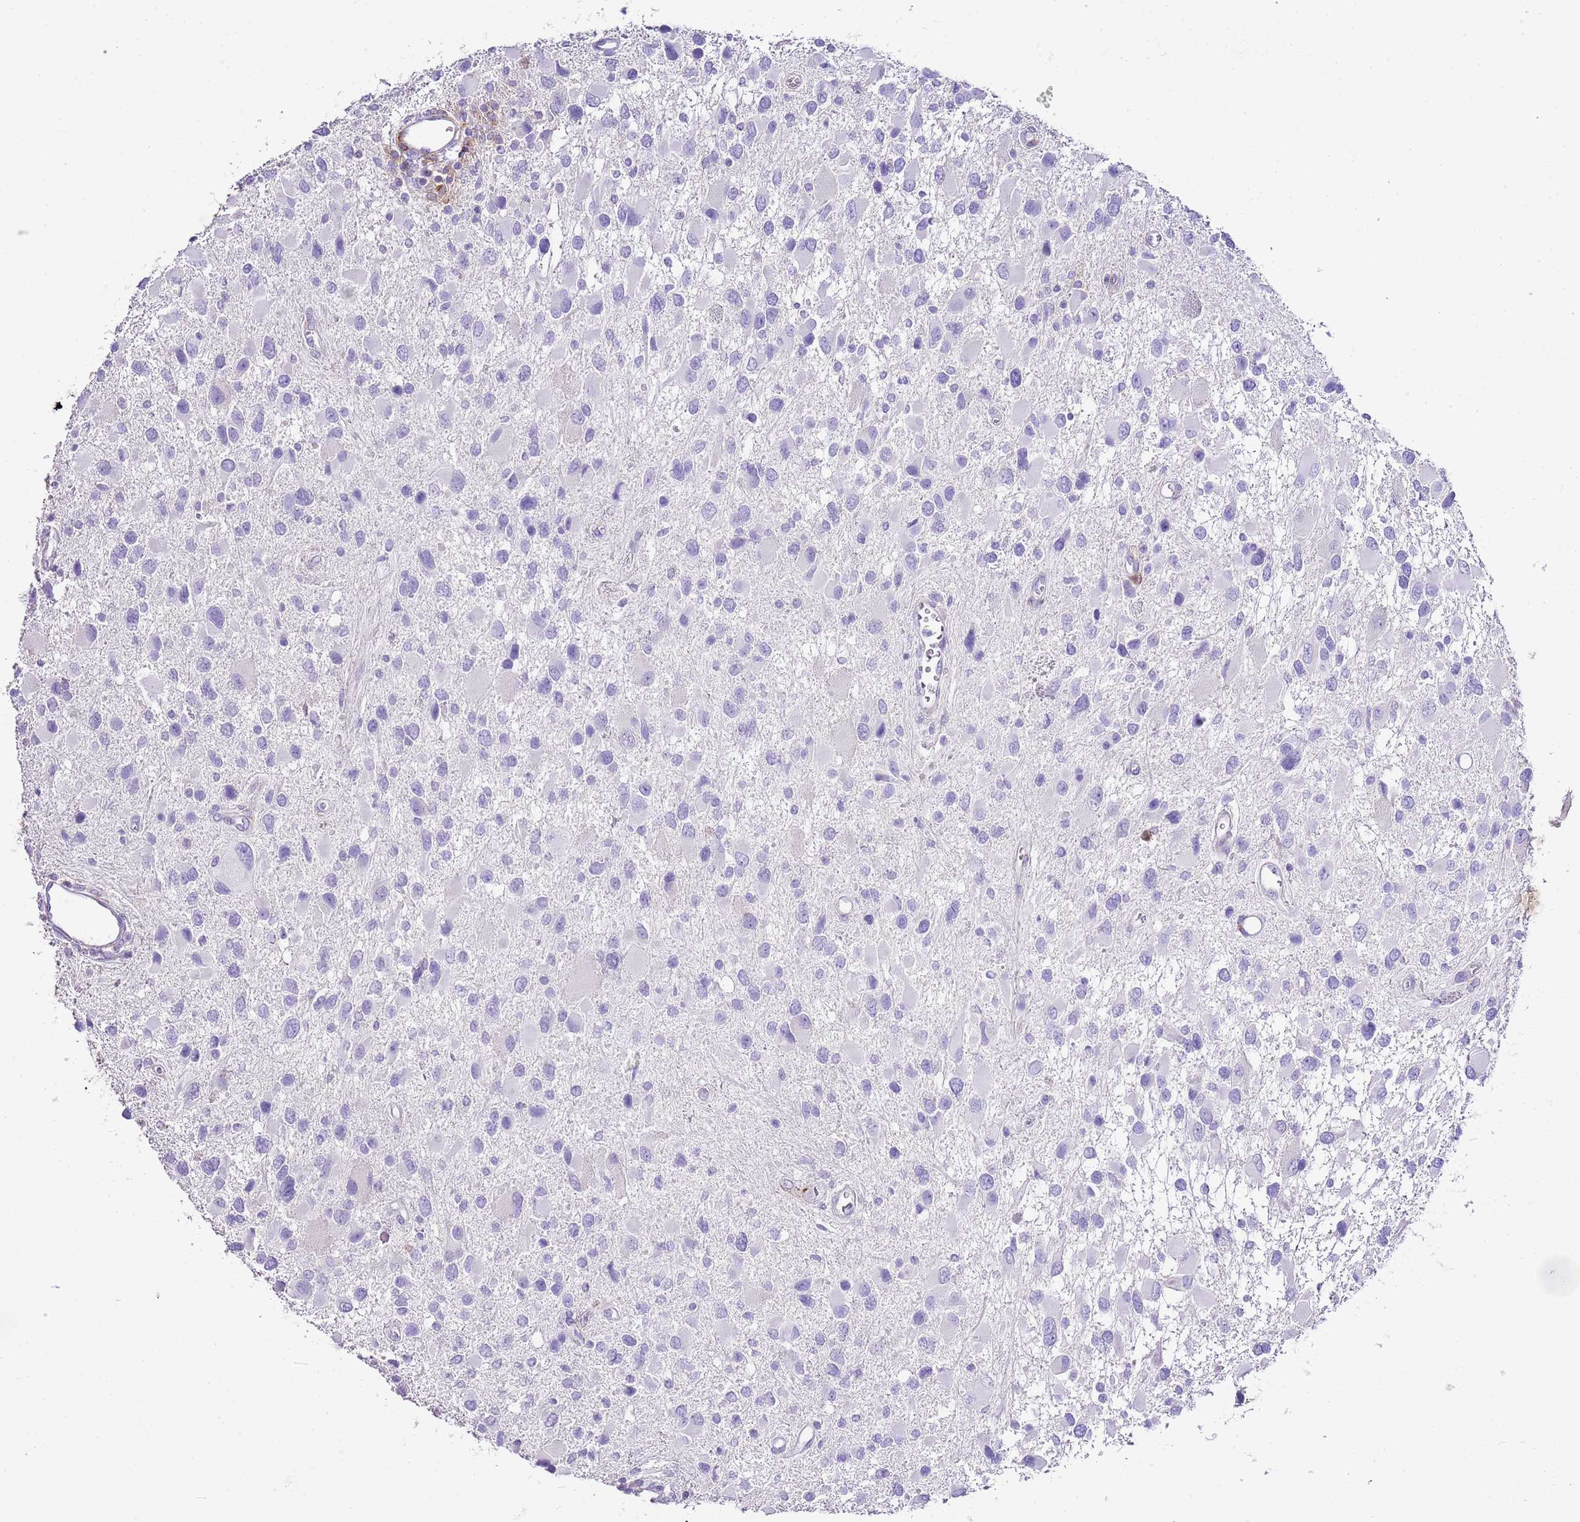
{"staining": {"intensity": "negative", "quantity": "none", "location": "none"}, "tissue": "glioma", "cell_type": "Tumor cells", "image_type": "cancer", "snomed": [{"axis": "morphology", "description": "Glioma, malignant, High grade"}, {"axis": "topography", "description": "Brain"}], "caption": "Immunohistochemistry micrograph of glioma stained for a protein (brown), which reveals no positivity in tumor cells.", "gene": "ALDH3A1", "patient": {"sex": "male", "age": 53}}